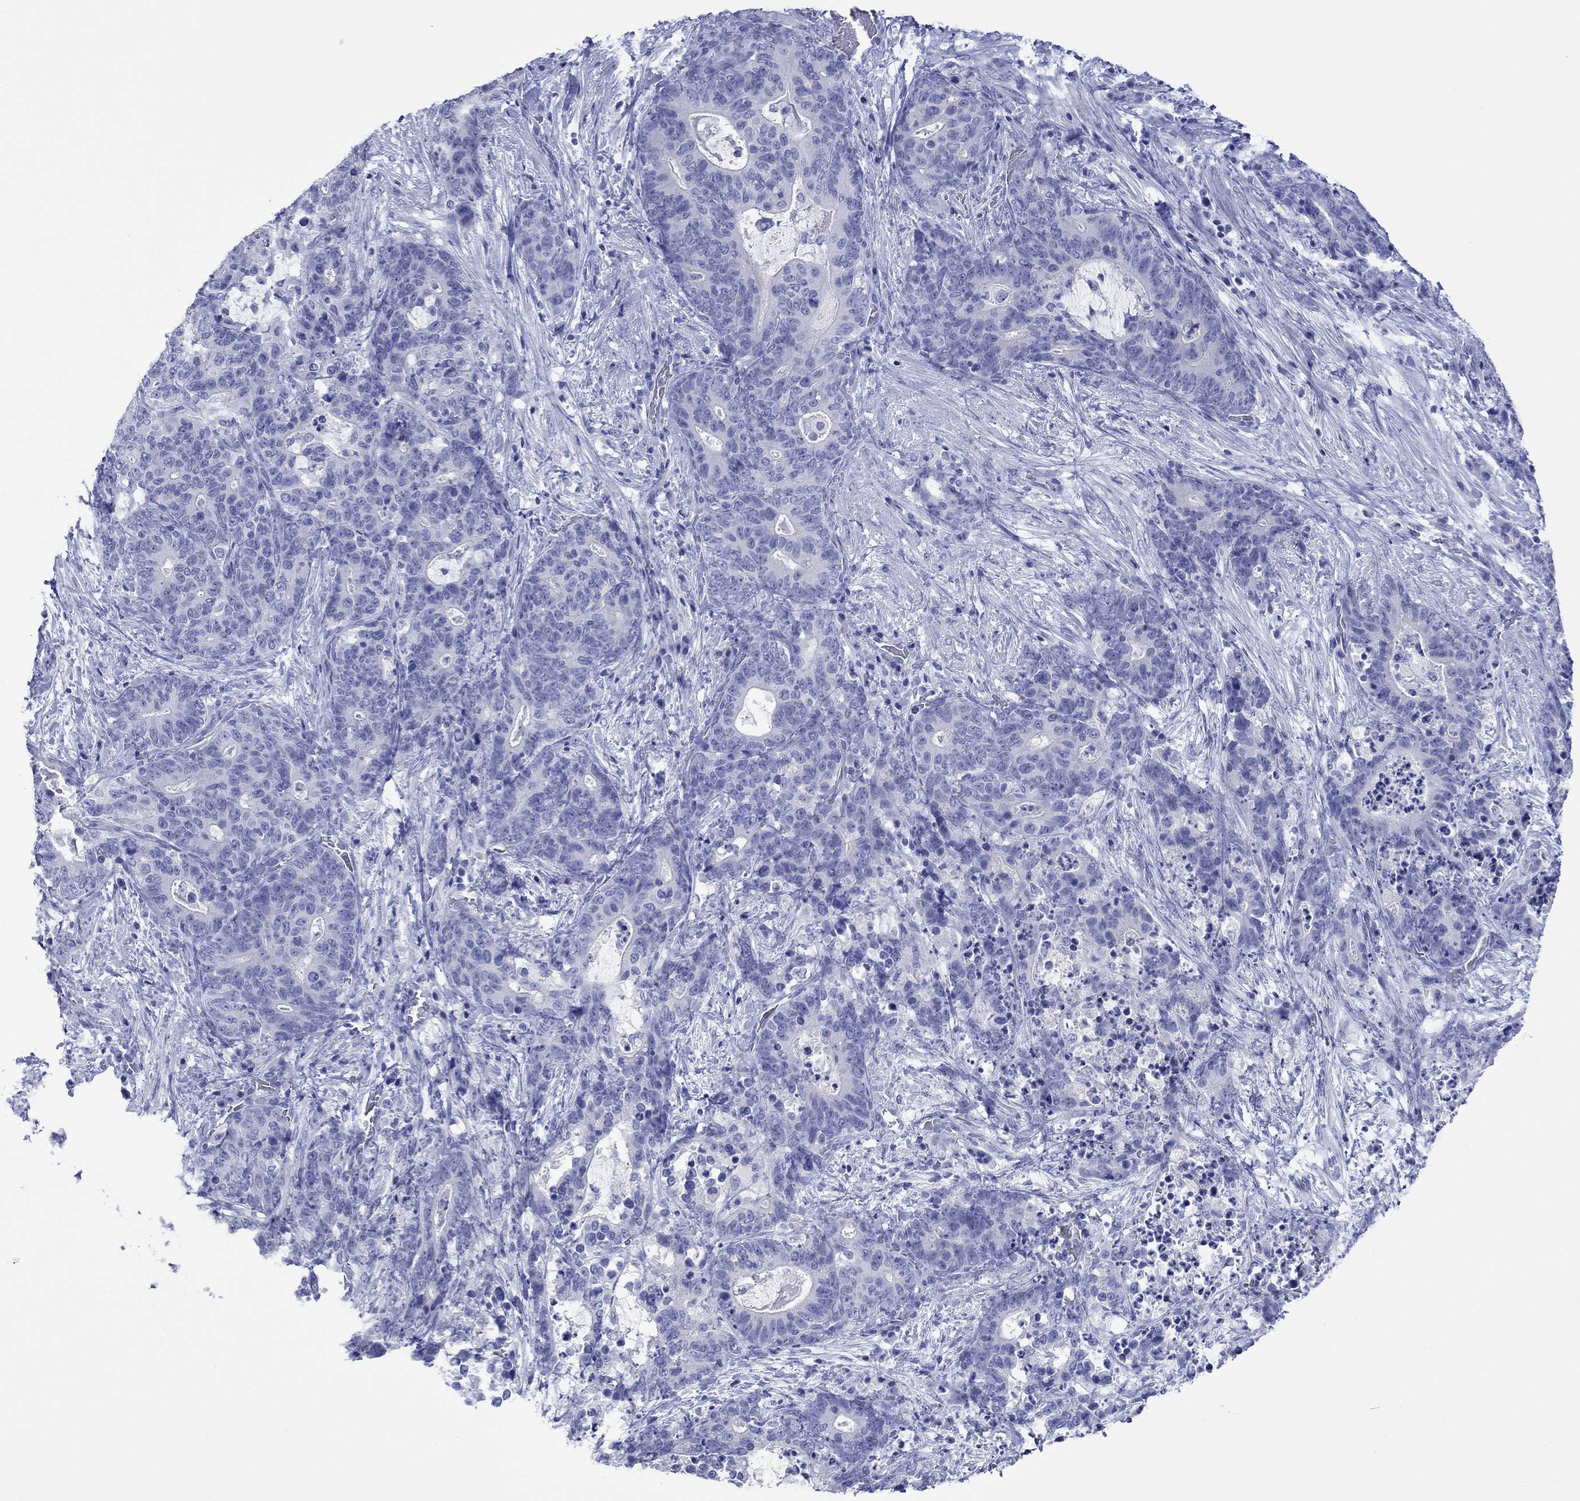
{"staining": {"intensity": "negative", "quantity": "none", "location": "none"}, "tissue": "stomach cancer", "cell_type": "Tumor cells", "image_type": "cancer", "snomed": [{"axis": "morphology", "description": "Normal tissue, NOS"}, {"axis": "morphology", "description": "Adenocarcinoma, NOS"}, {"axis": "topography", "description": "Stomach"}], "caption": "Stomach adenocarcinoma was stained to show a protein in brown. There is no significant positivity in tumor cells.", "gene": "MLANA", "patient": {"sex": "female", "age": 64}}